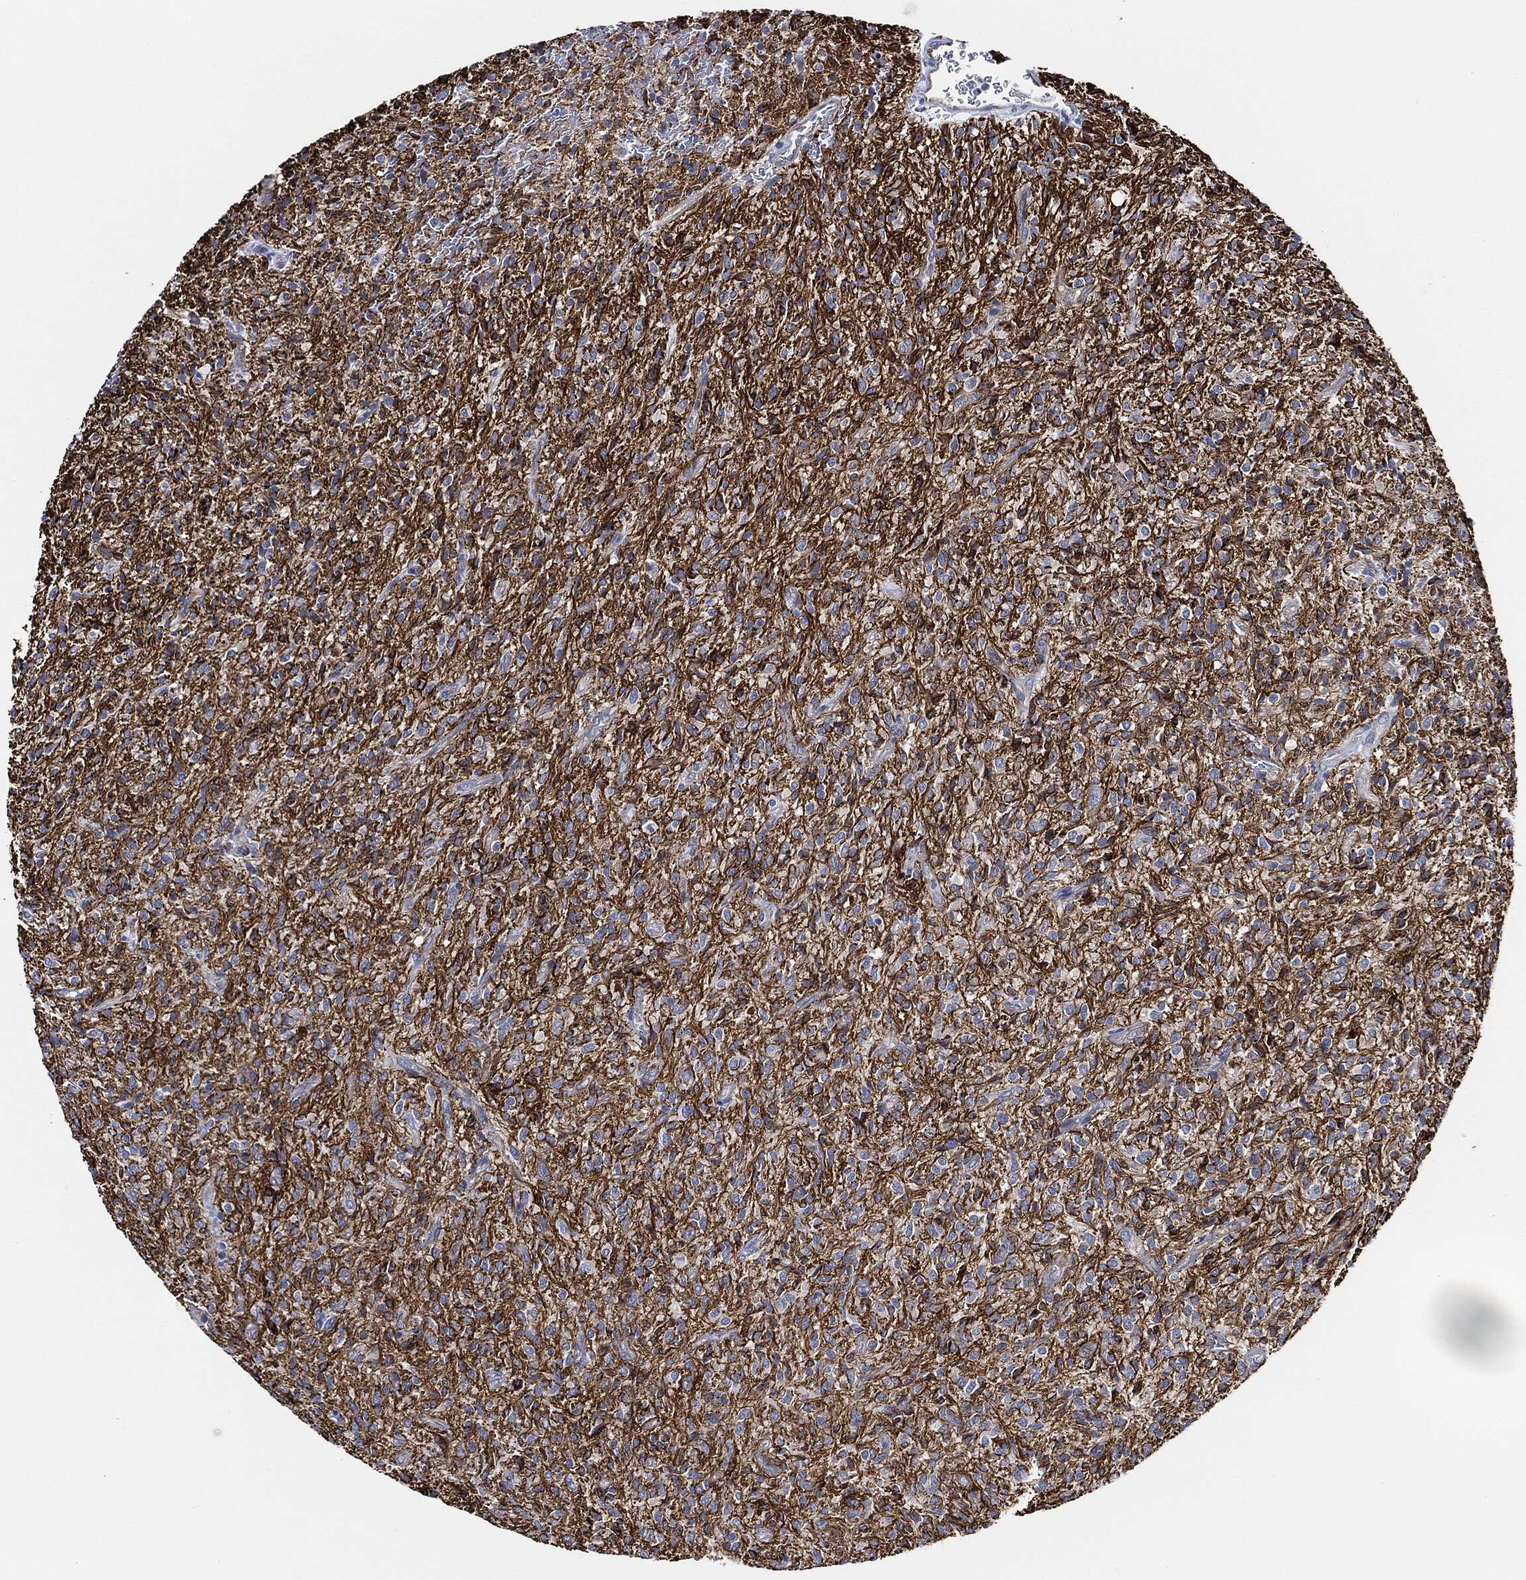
{"staining": {"intensity": "negative", "quantity": "none", "location": "none"}, "tissue": "glioma", "cell_type": "Tumor cells", "image_type": "cancer", "snomed": [{"axis": "morphology", "description": "Glioma, malignant, High grade"}, {"axis": "topography", "description": "Brain"}], "caption": "A high-resolution photomicrograph shows immunohistochemistry staining of glioma, which displays no significant positivity in tumor cells.", "gene": "THSD1", "patient": {"sex": "male", "age": 64}}